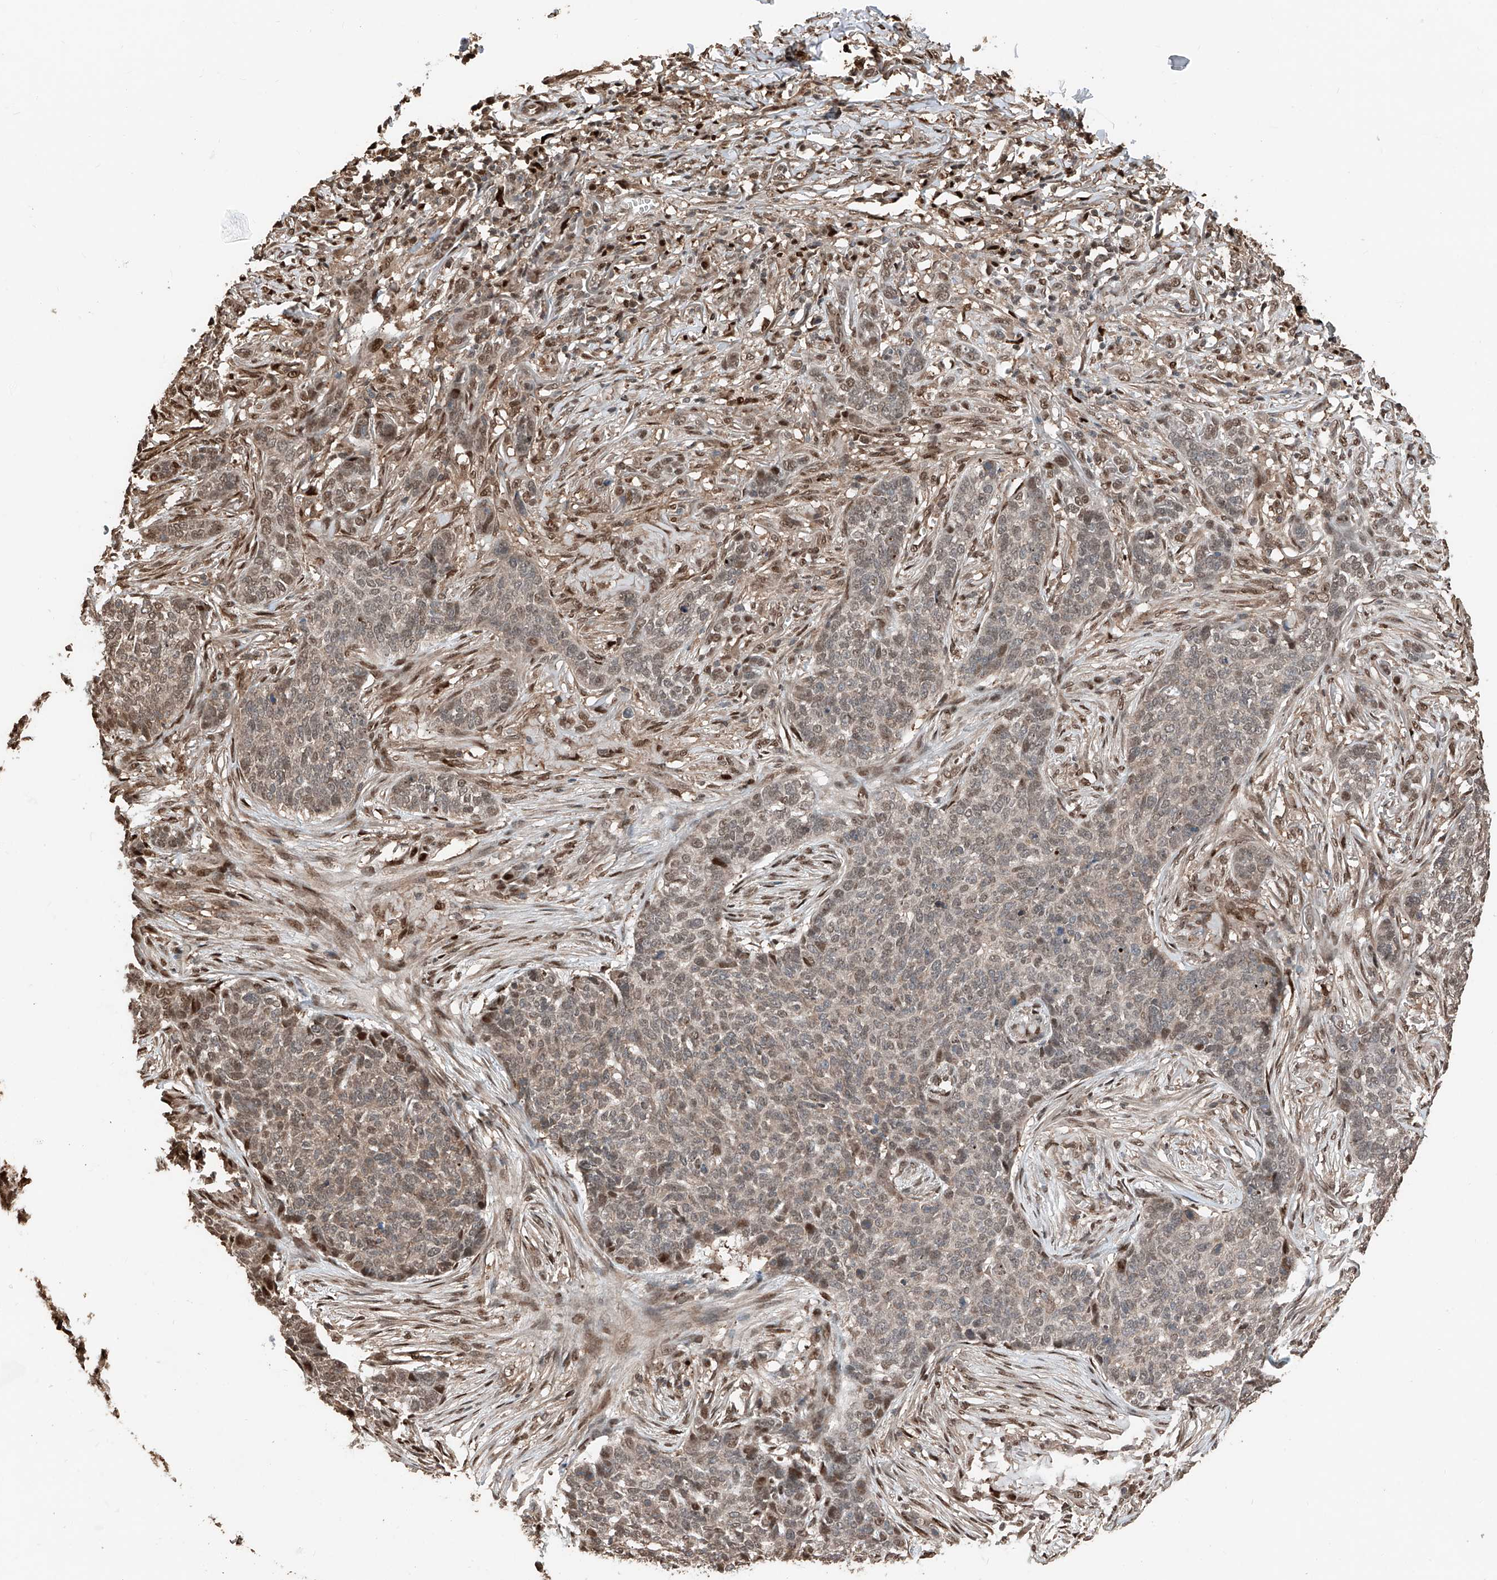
{"staining": {"intensity": "moderate", "quantity": "25%-75%", "location": "cytoplasmic/membranous"}, "tissue": "skin cancer", "cell_type": "Tumor cells", "image_type": "cancer", "snomed": [{"axis": "morphology", "description": "Basal cell carcinoma"}, {"axis": "topography", "description": "Skin"}], "caption": "DAB immunohistochemical staining of human basal cell carcinoma (skin) displays moderate cytoplasmic/membranous protein positivity in about 25%-75% of tumor cells.", "gene": "RMND1", "patient": {"sex": "male", "age": 85}}